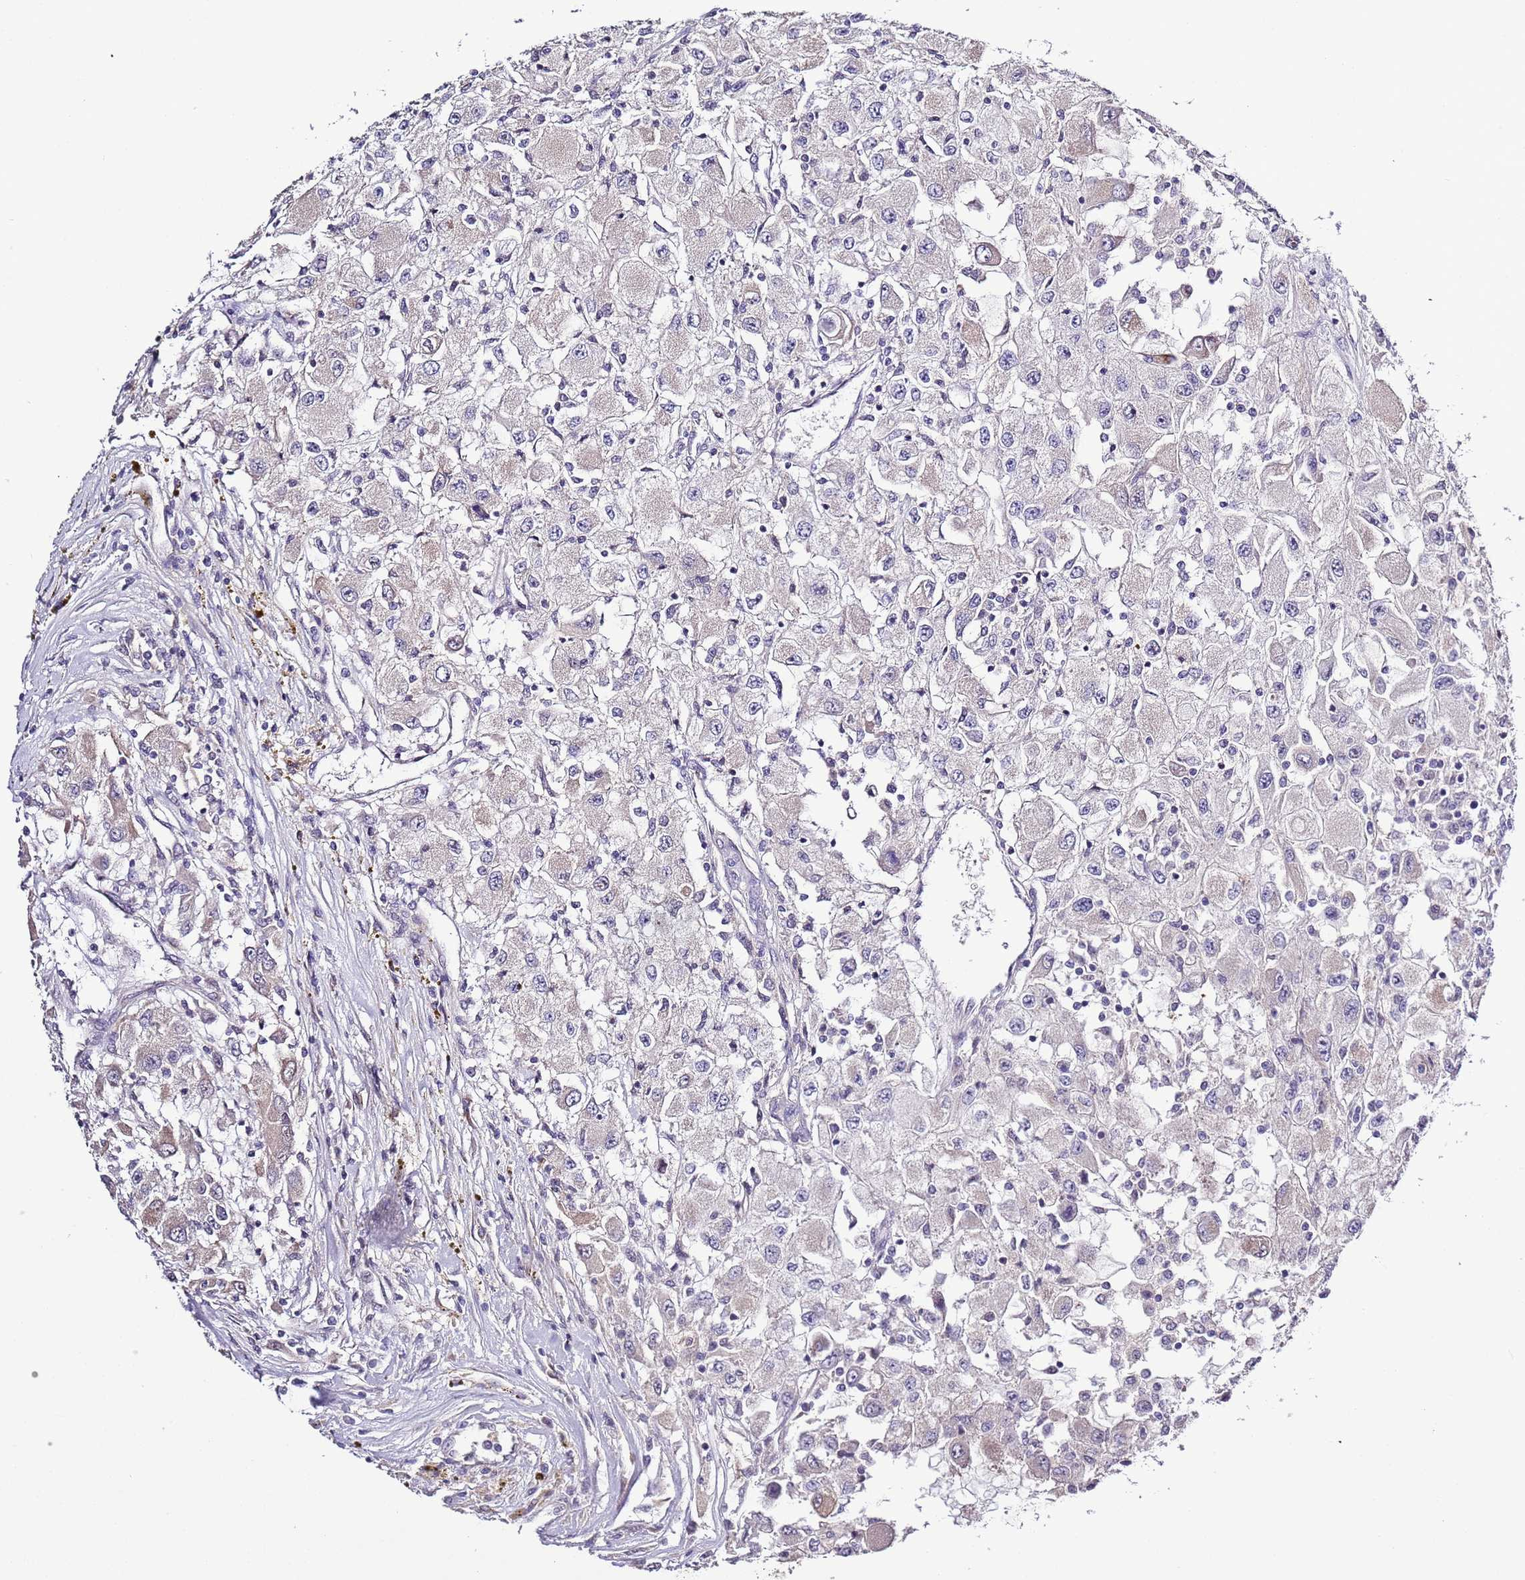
{"staining": {"intensity": "negative", "quantity": "none", "location": "none"}, "tissue": "renal cancer", "cell_type": "Tumor cells", "image_type": "cancer", "snomed": [{"axis": "morphology", "description": "Adenocarcinoma, NOS"}, {"axis": "topography", "description": "Kidney"}], "caption": "This is an immunohistochemistry (IHC) image of human renal cancer (adenocarcinoma). There is no staining in tumor cells.", "gene": "LIPJ", "patient": {"sex": "female", "age": 67}}